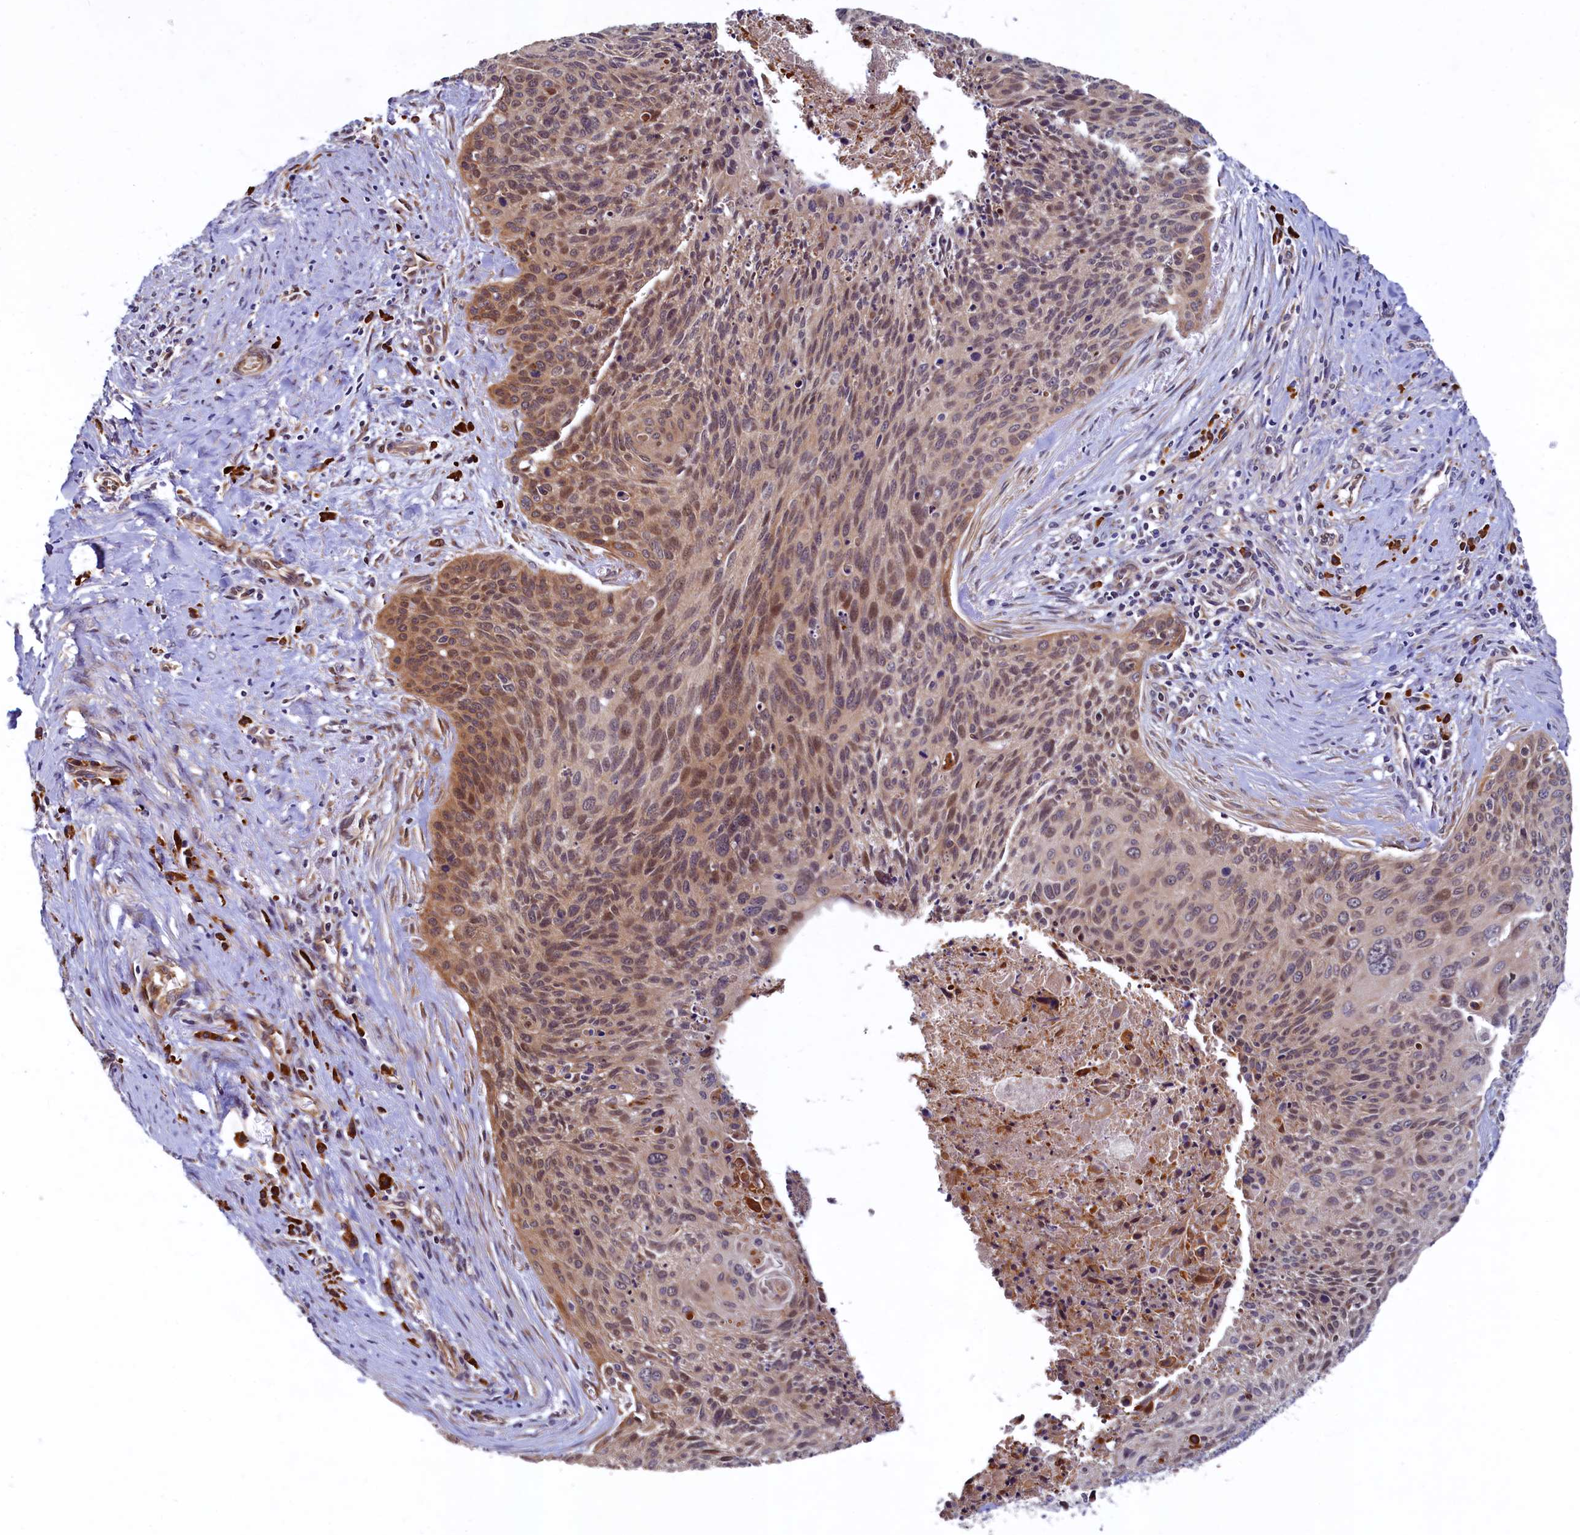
{"staining": {"intensity": "moderate", "quantity": ">75%", "location": "cytoplasmic/membranous,nuclear"}, "tissue": "cervical cancer", "cell_type": "Tumor cells", "image_type": "cancer", "snomed": [{"axis": "morphology", "description": "Squamous cell carcinoma, NOS"}, {"axis": "topography", "description": "Cervix"}], "caption": "Immunohistochemistry staining of cervical cancer, which shows medium levels of moderate cytoplasmic/membranous and nuclear staining in approximately >75% of tumor cells indicating moderate cytoplasmic/membranous and nuclear protein positivity. The staining was performed using DAB (brown) for protein detection and nuclei were counterstained in hematoxylin (blue).", "gene": "SLC16A14", "patient": {"sex": "female", "age": 55}}